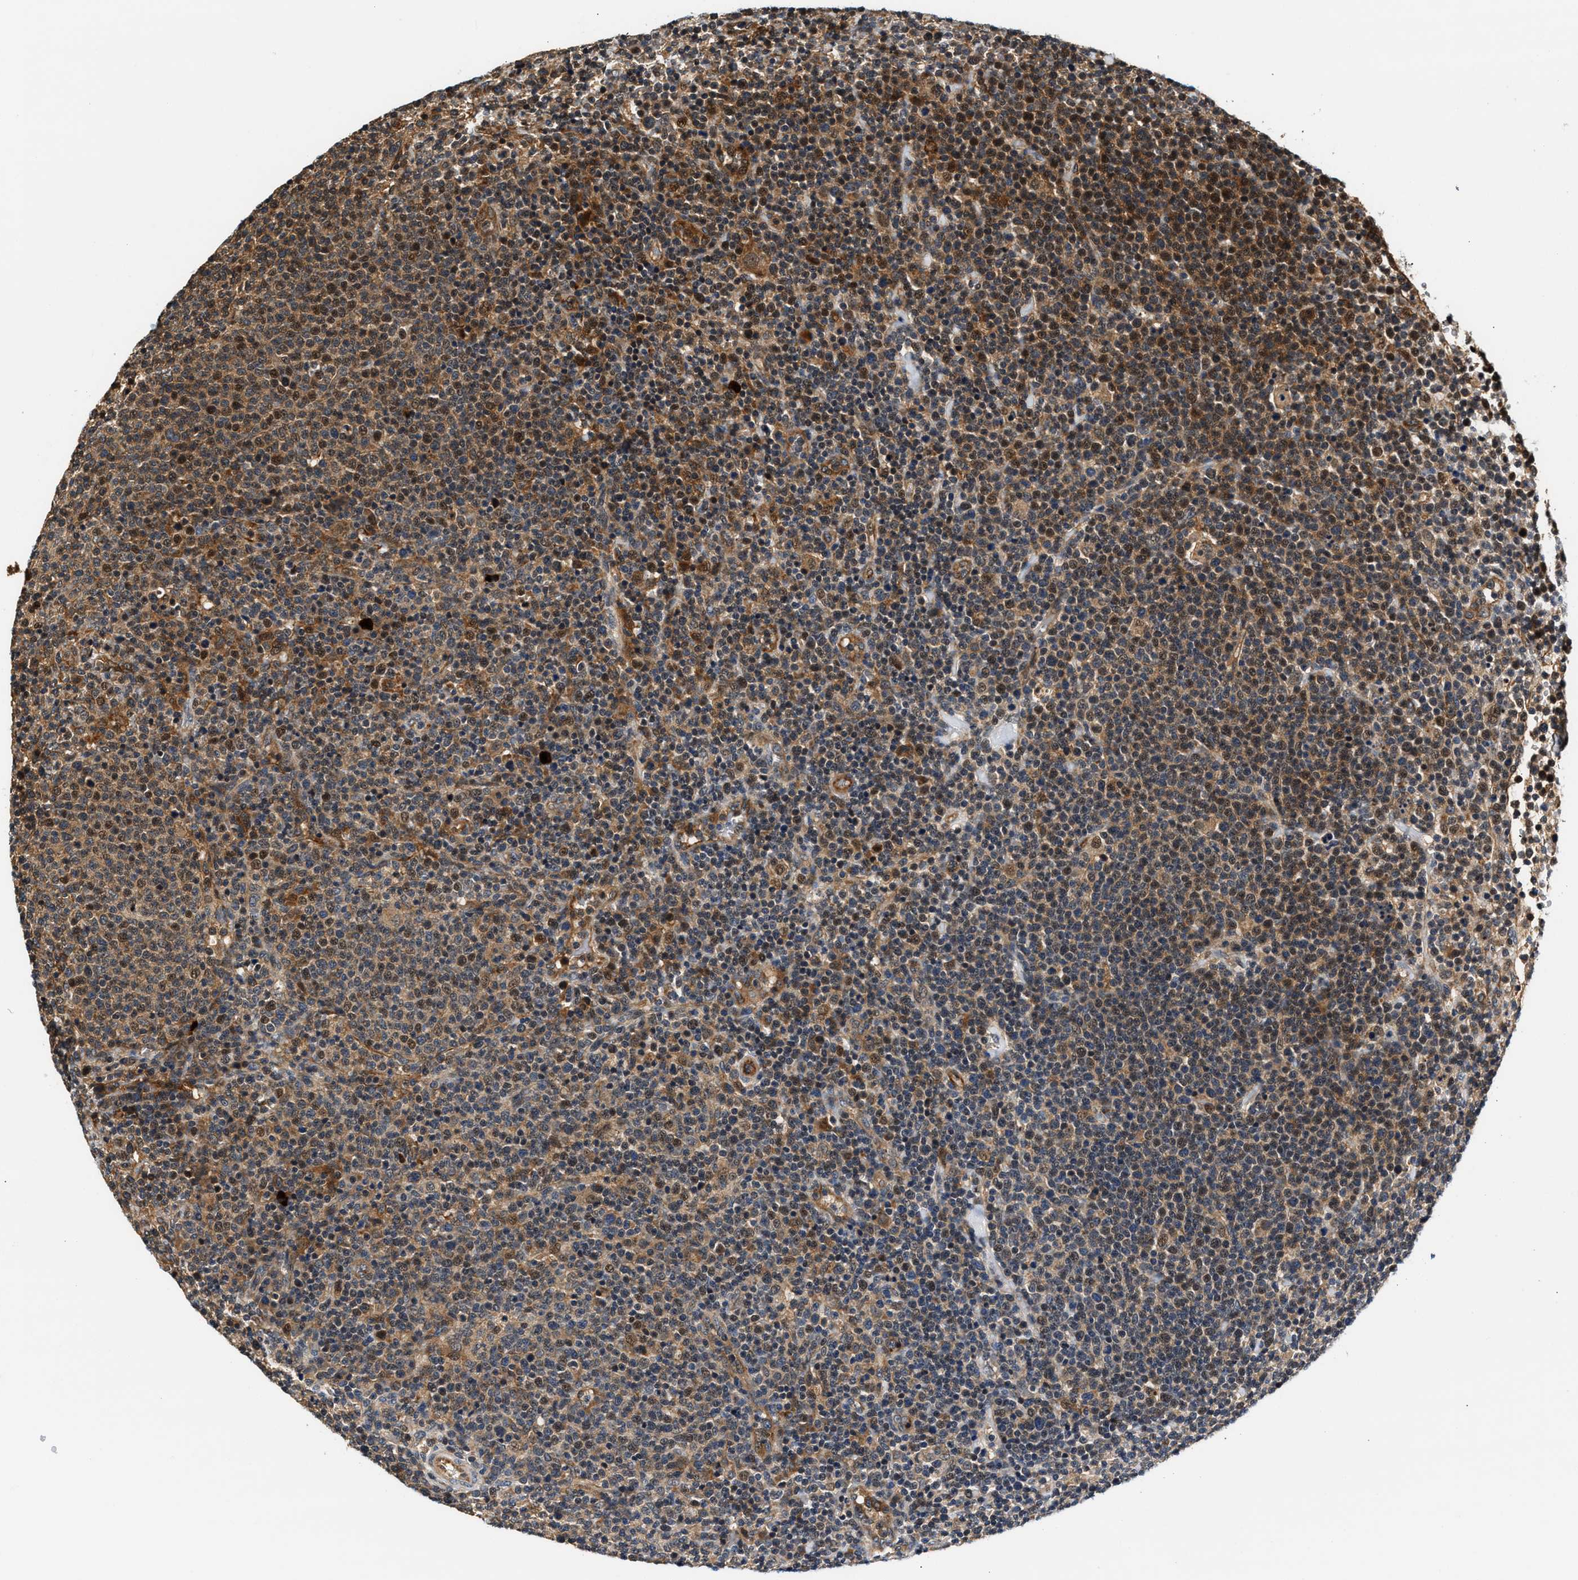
{"staining": {"intensity": "moderate", "quantity": "25%-75%", "location": "cytoplasmic/membranous,nuclear"}, "tissue": "lymphoma", "cell_type": "Tumor cells", "image_type": "cancer", "snomed": [{"axis": "morphology", "description": "Malignant lymphoma, non-Hodgkin's type, High grade"}, {"axis": "topography", "description": "Lymph node"}], "caption": "This image reveals IHC staining of human lymphoma, with medium moderate cytoplasmic/membranous and nuclear expression in about 25%-75% of tumor cells.", "gene": "TUT7", "patient": {"sex": "male", "age": 61}}